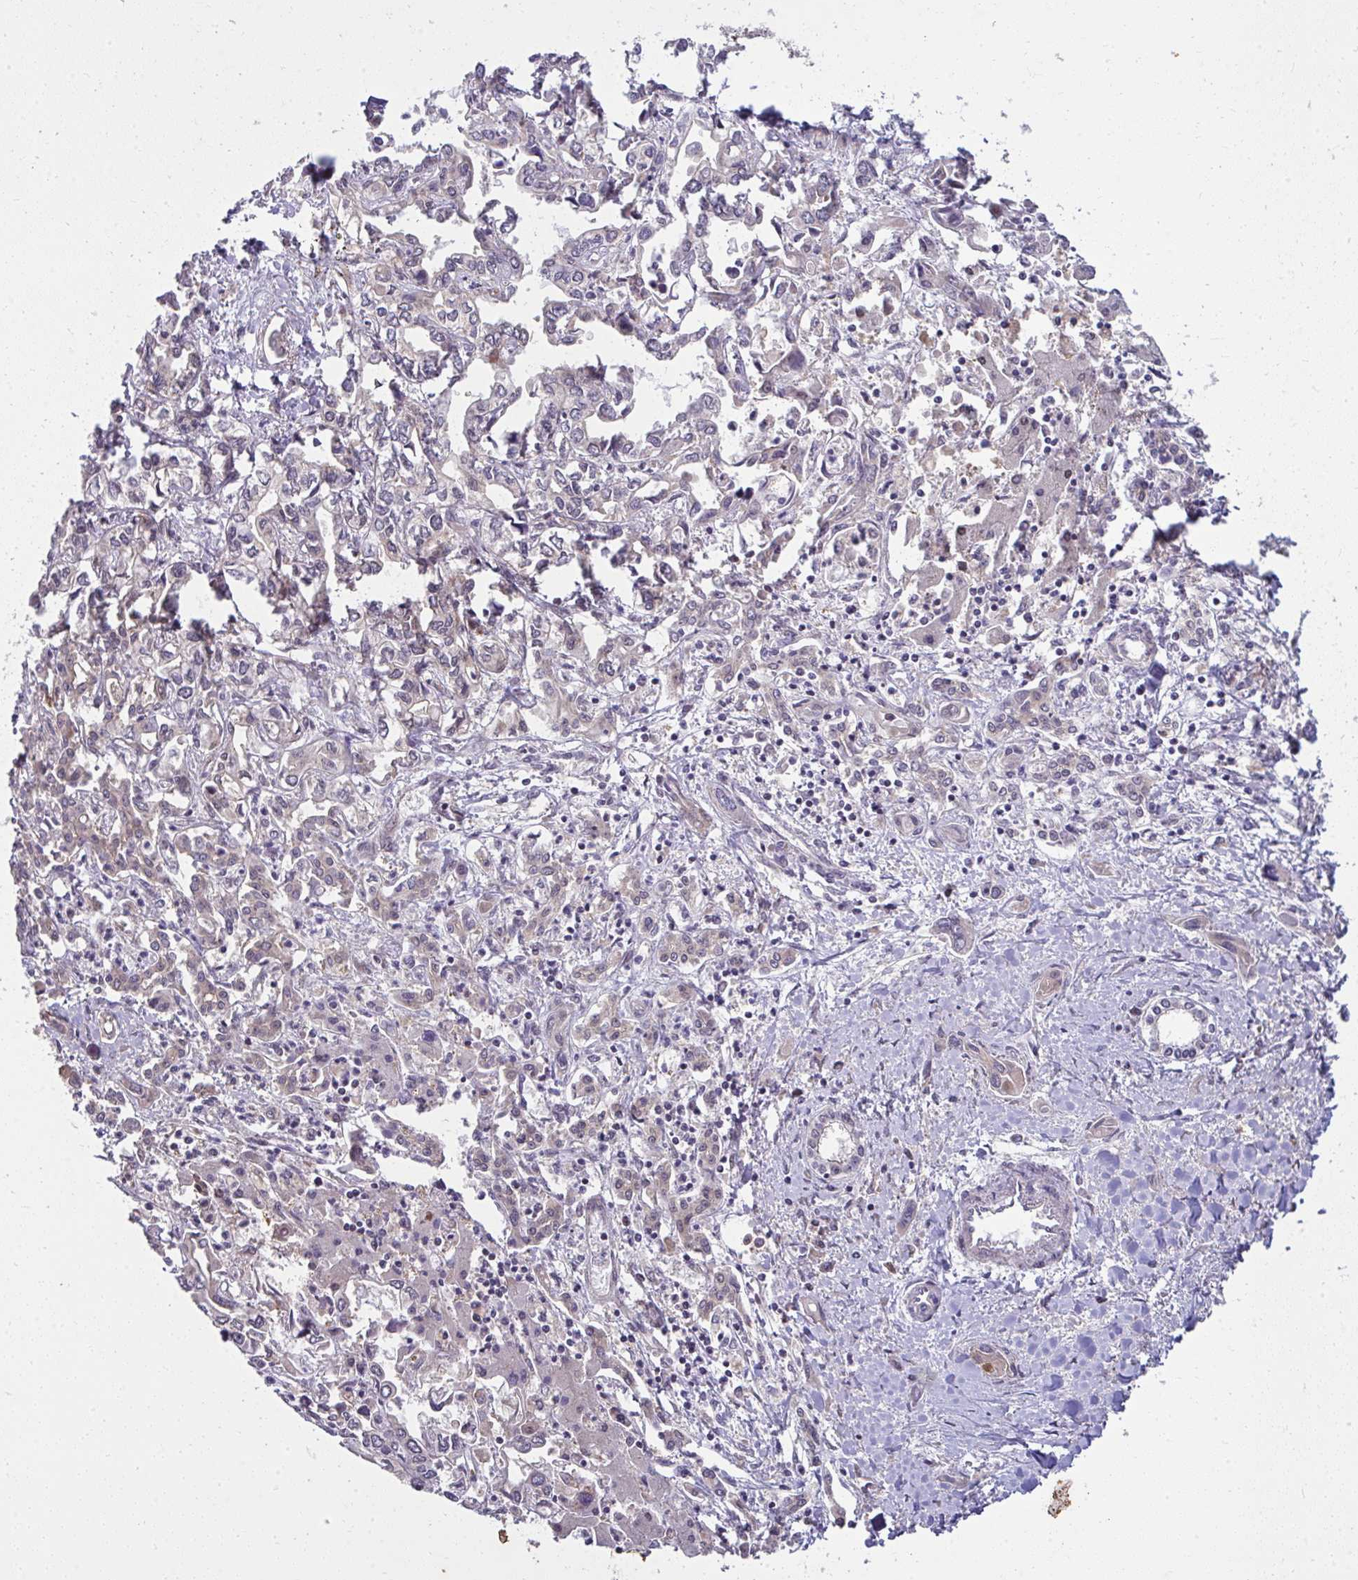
{"staining": {"intensity": "negative", "quantity": "none", "location": "none"}, "tissue": "liver cancer", "cell_type": "Tumor cells", "image_type": "cancer", "snomed": [{"axis": "morphology", "description": "Cholangiocarcinoma"}, {"axis": "topography", "description": "Liver"}], "caption": "There is no significant positivity in tumor cells of liver cholangiocarcinoma.", "gene": "RDH14", "patient": {"sex": "female", "age": 64}}